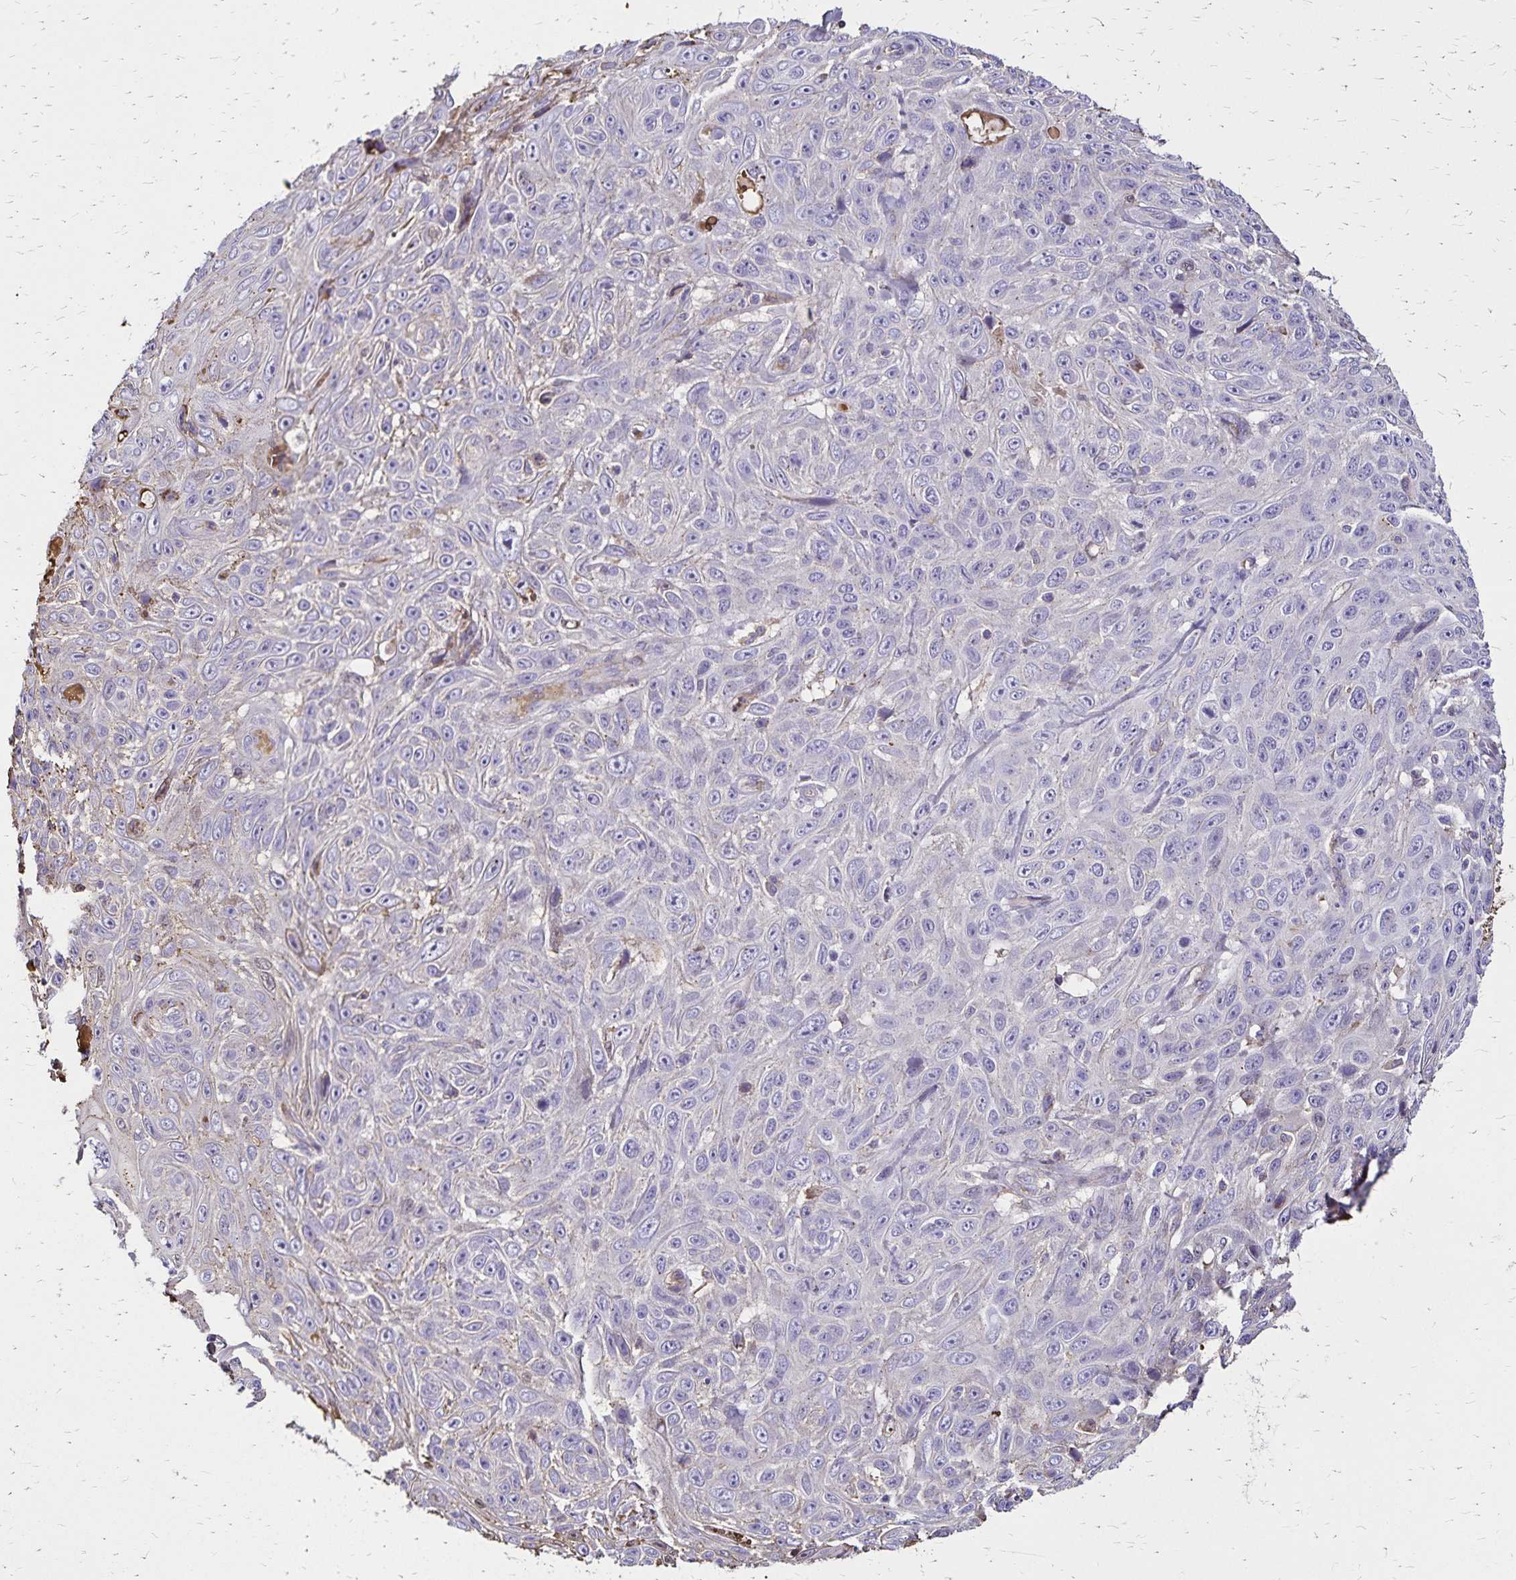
{"staining": {"intensity": "negative", "quantity": "none", "location": "none"}, "tissue": "skin cancer", "cell_type": "Tumor cells", "image_type": "cancer", "snomed": [{"axis": "morphology", "description": "Squamous cell carcinoma, NOS"}, {"axis": "topography", "description": "Skin"}], "caption": "High power microscopy photomicrograph of an immunohistochemistry histopathology image of skin squamous cell carcinoma, revealing no significant positivity in tumor cells.", "gene": "KISS1", "patient": {"sex": "male", "age": 82}}